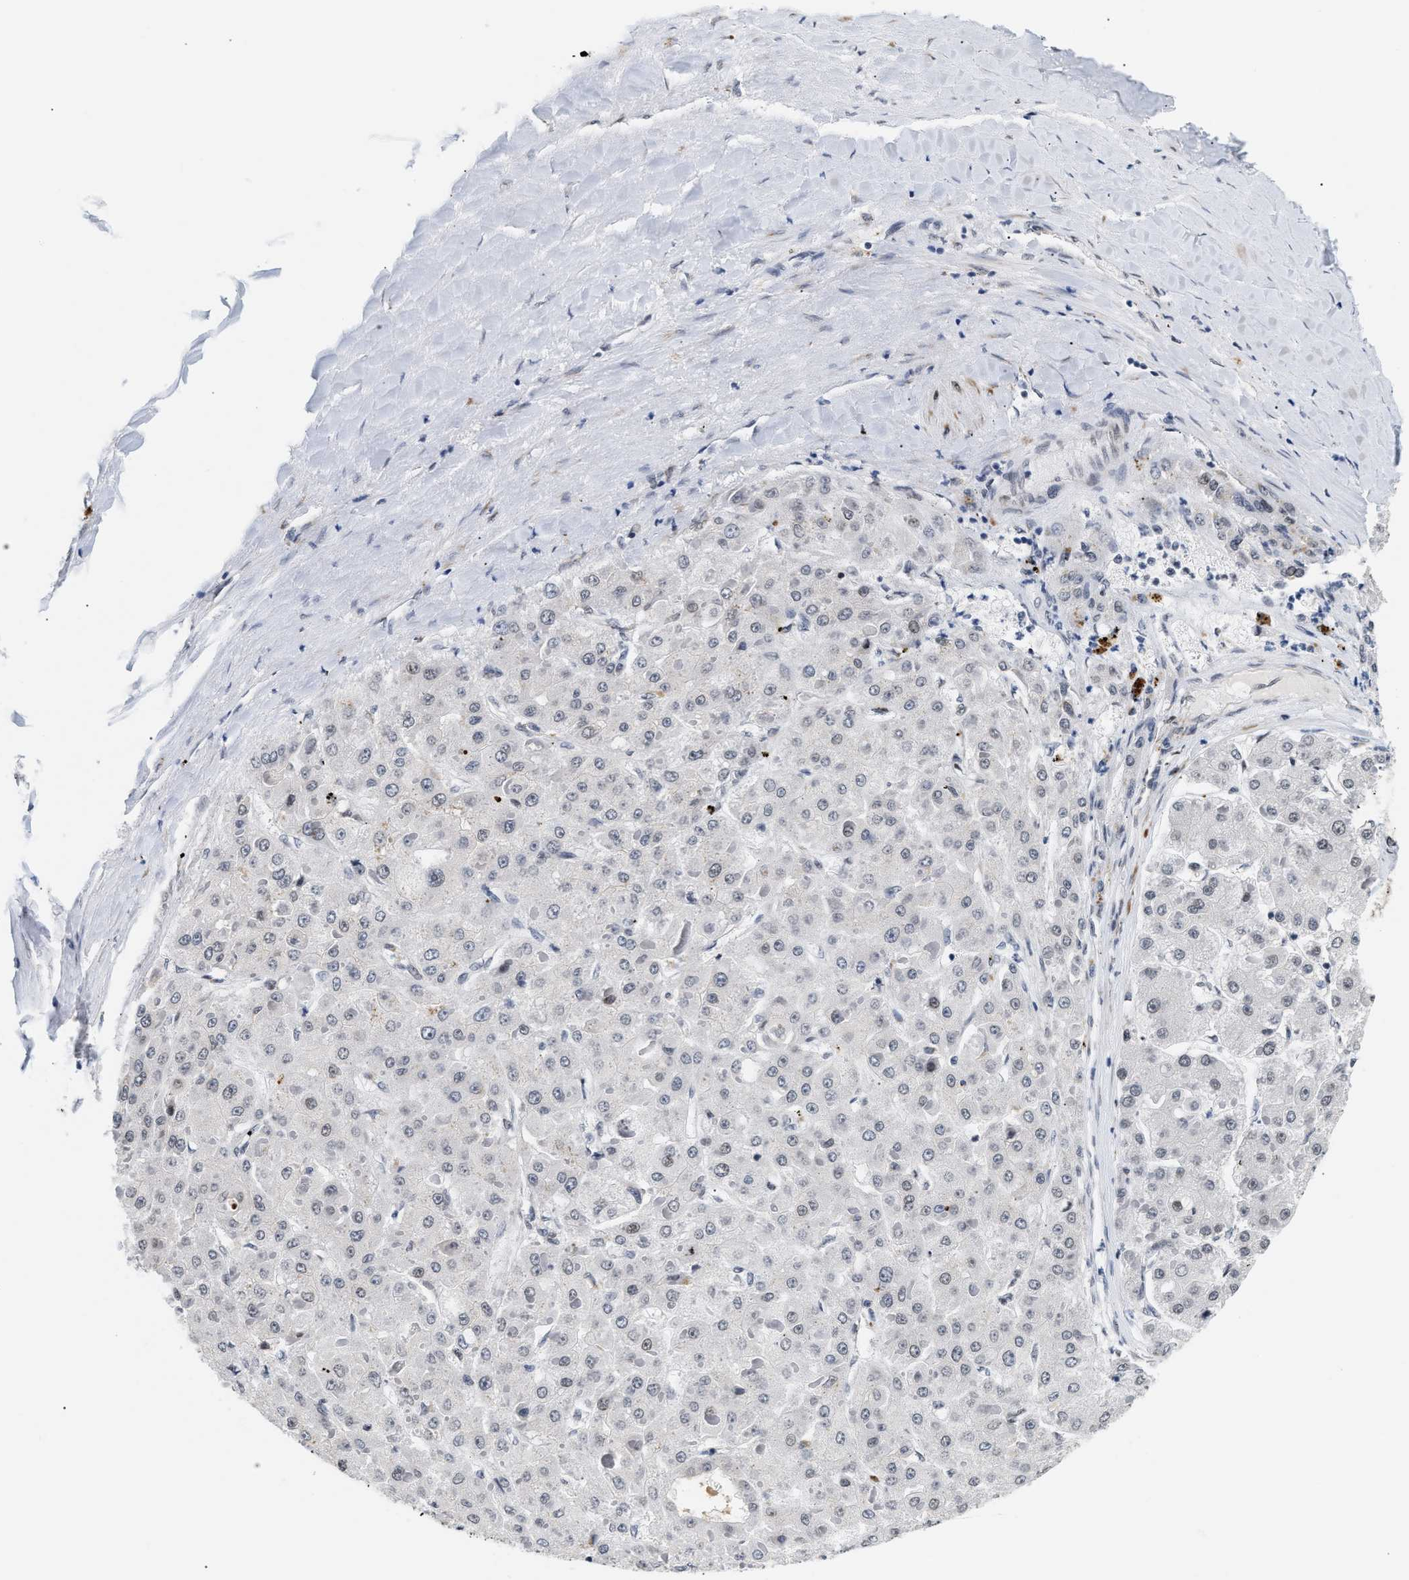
{"staining": {"intensity": "weak", "quantity": "<25%", "location": "nuclear"}, "tissue": "liver cancer", "cell_type": "Tumor cells", "image_type": "cancer", "snomed": [{"axis": "morphology", "description": "Carcinoma, Hepatocellular, NOS"}, {"axis": "topography", "description": "Liver"}], "caption": "The micrograph exhibits no significant staining in tumor cells of hepatocellular carcinoma (liver).", "gene": "THOC1", "patient": {"sex": "female", "age": 73}}